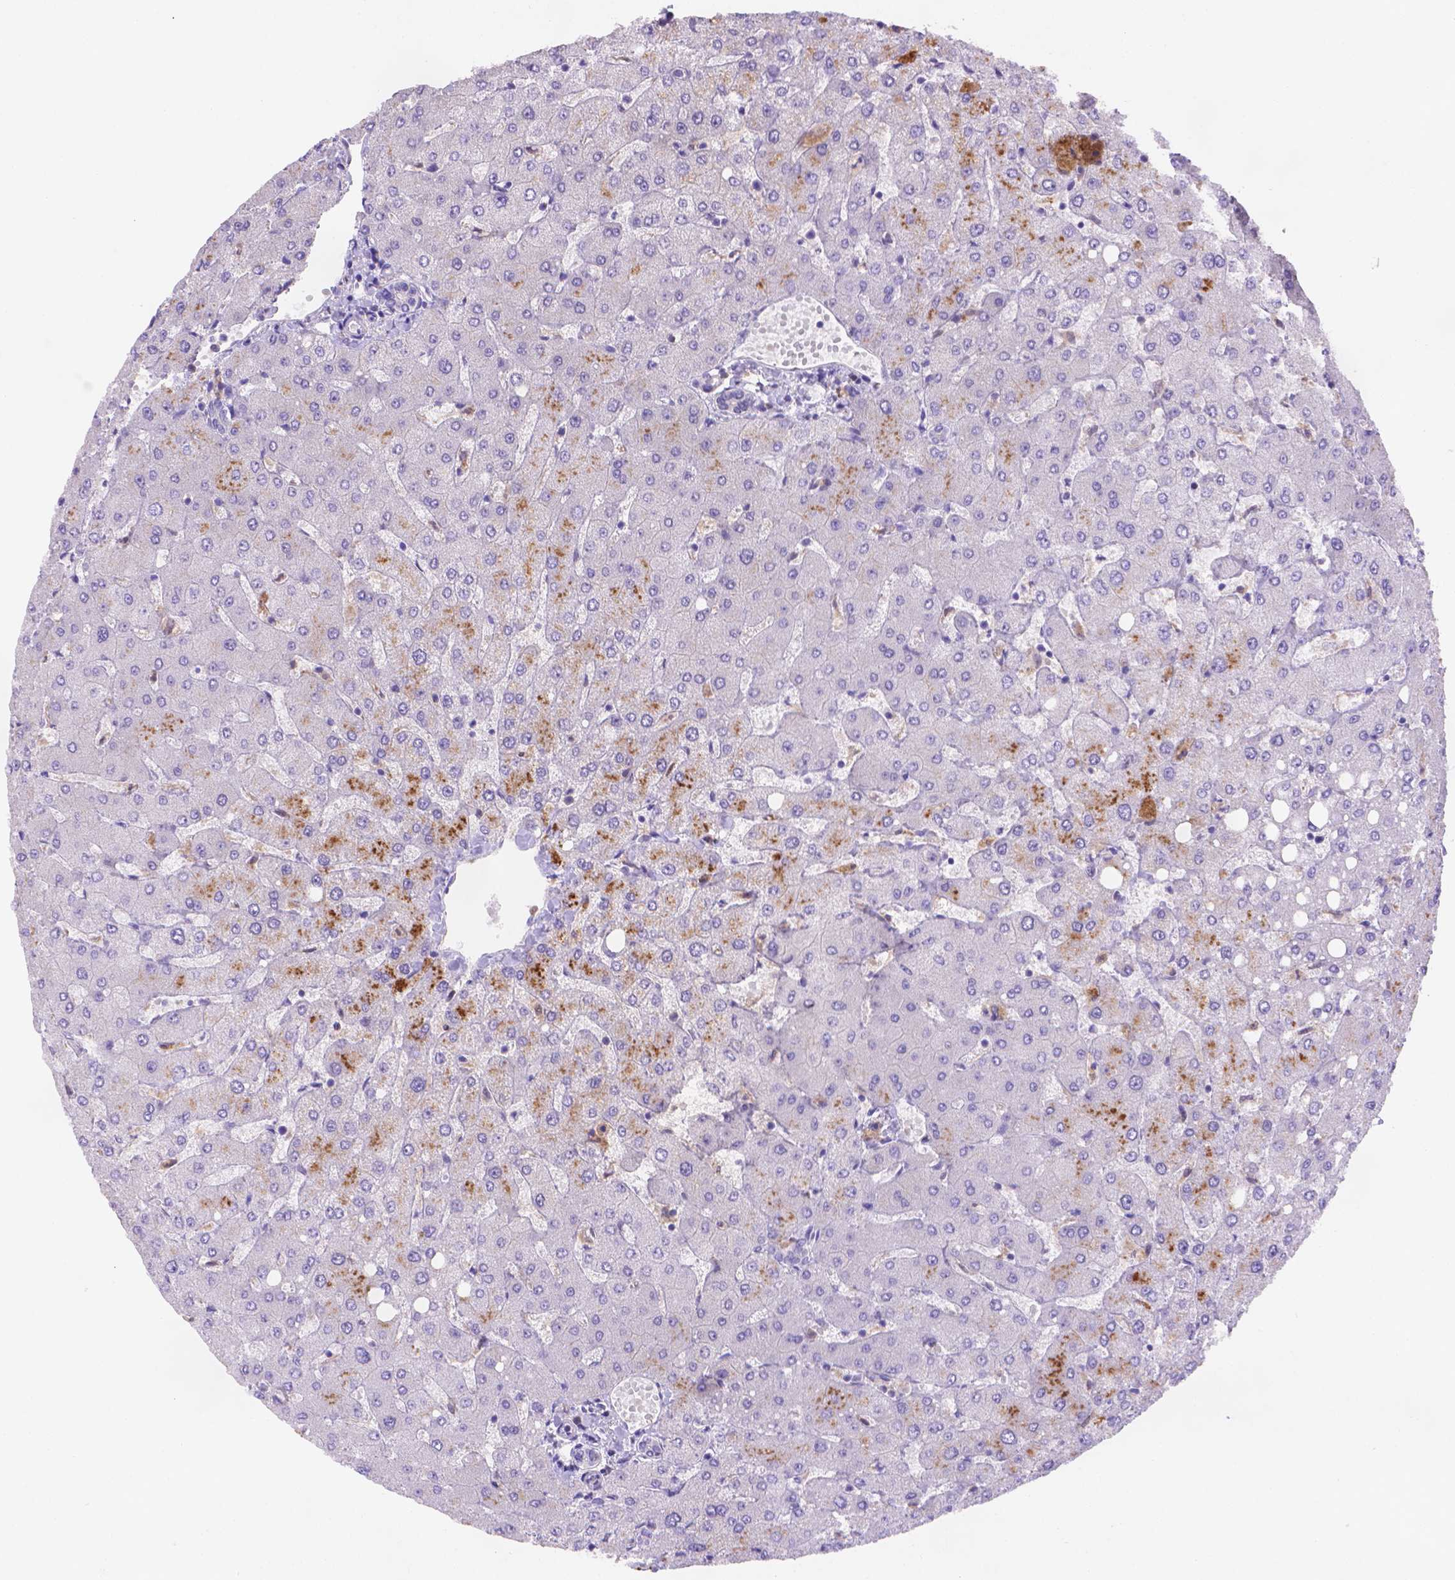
{"staining": {"intensity": "negative", "quantity": "none", "location": "none"}, "tissue": "liver", "cell_type": "Cholangiocytes", "image_type": "normal", "snomed": [{"axis": "morphology", "description": "Normal tissue, NOS"}, {"axis": "topography", "description": "Liver"}], "caption": "DAB immunohistochemical staining of normal human liver reveals no significant staining in cholangiocytes. (Brightfield microscopy of DAB immunohistochemistry at high magnification).", "gene": "FGD2", "patient": {"sex": "female", "age": 54}}